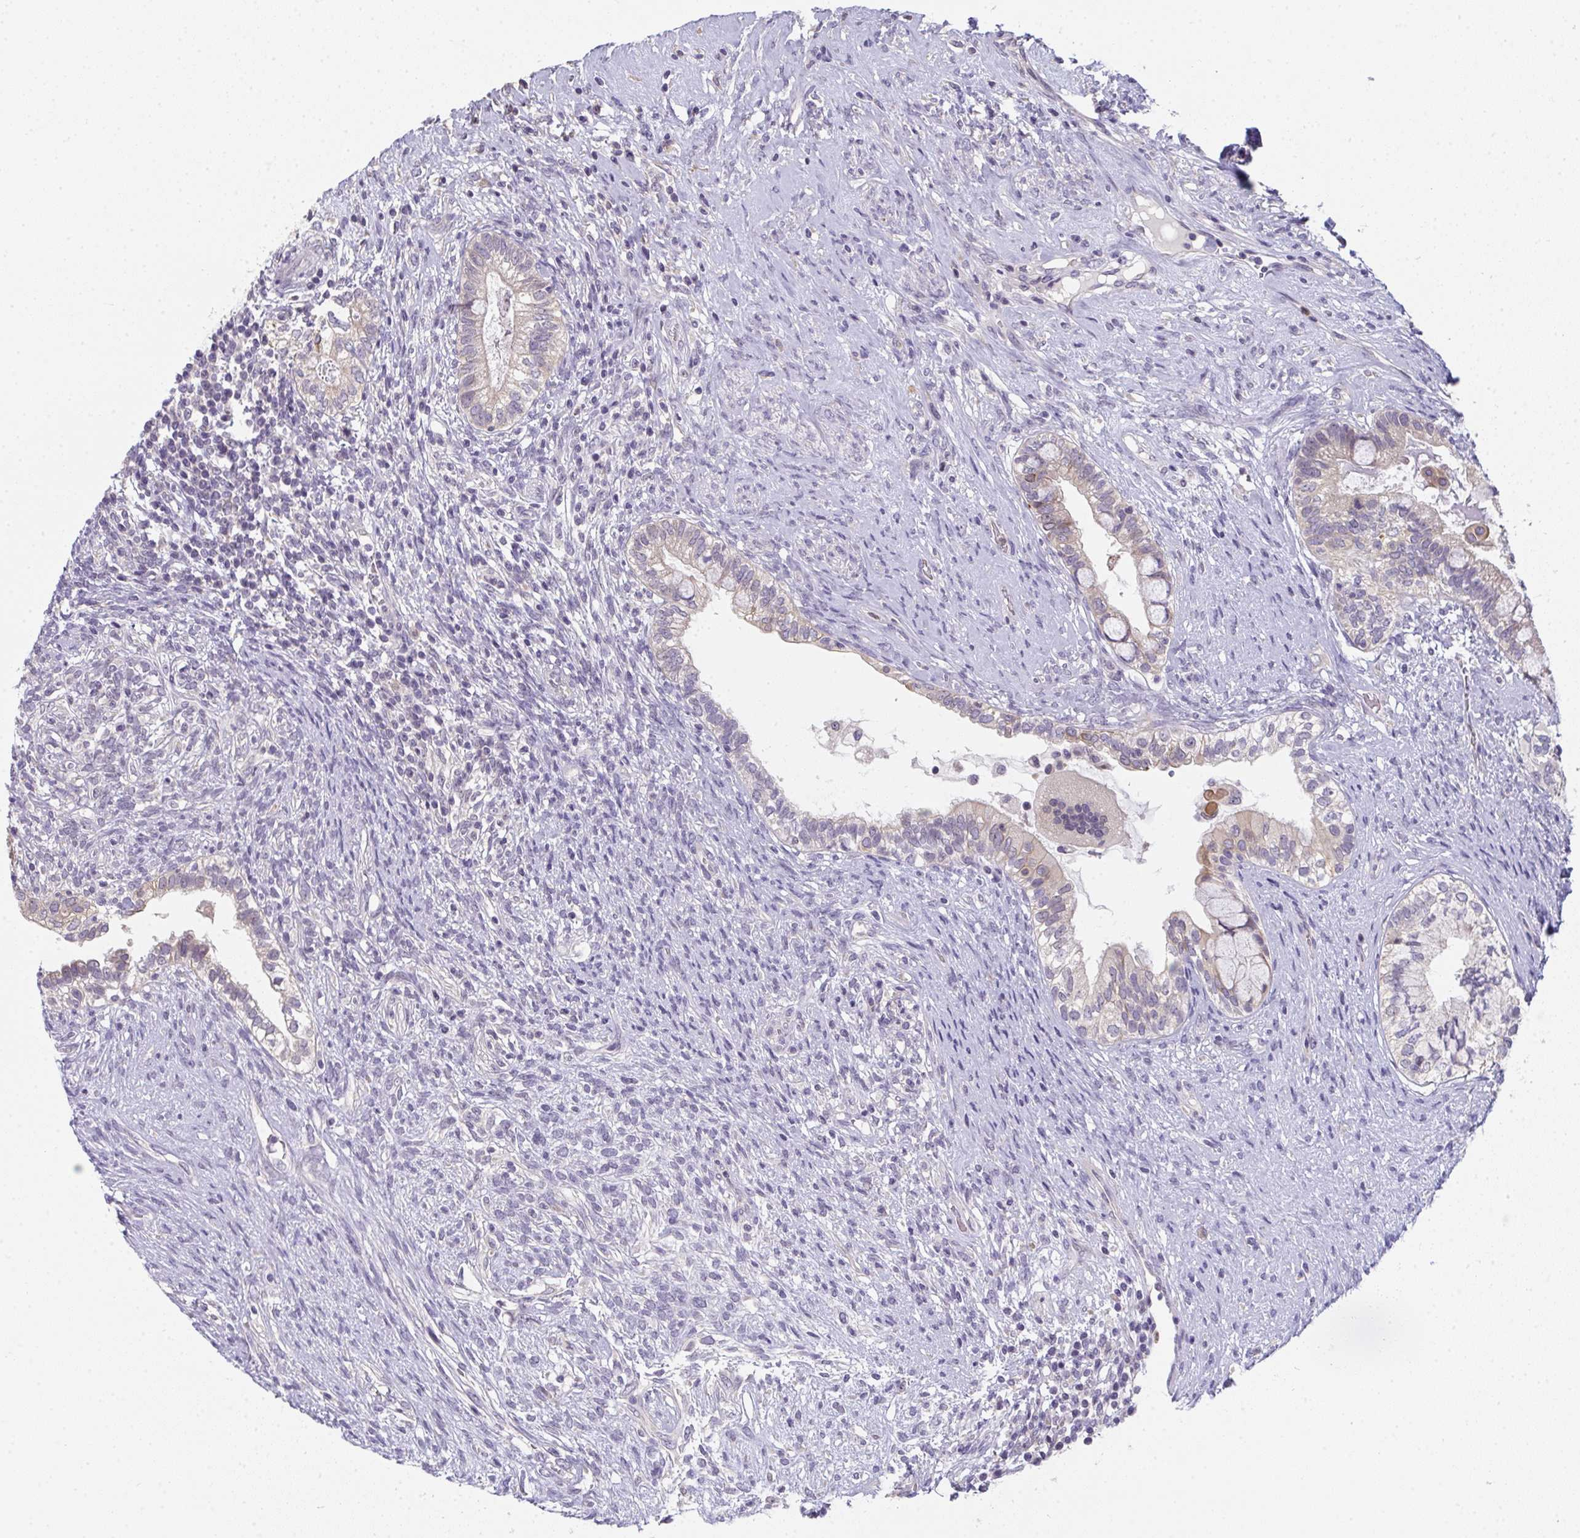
{"staining": {"intensity": "moderate", "quantity": "<25%", "location": "cytoplasmic/membranous"}, "tissue": "testis cancer", "cell_type": "Tumor cells", "image_type": "cancer", "snomed": [{"axis": "morphology", "description": "Seminoma, NOS"}, {"axis": "morphology", "description": "Carcinoma, Embryonal, NOS"}, {"axis": "topography", "description": "Testis"}], "caption": "Tumor cells show moderate cytoplasmic/membranous positivity in about <25% of cells in testis cancer.", "gene": "RIOK1", "patient": {"sex": "male", "age": 41}}